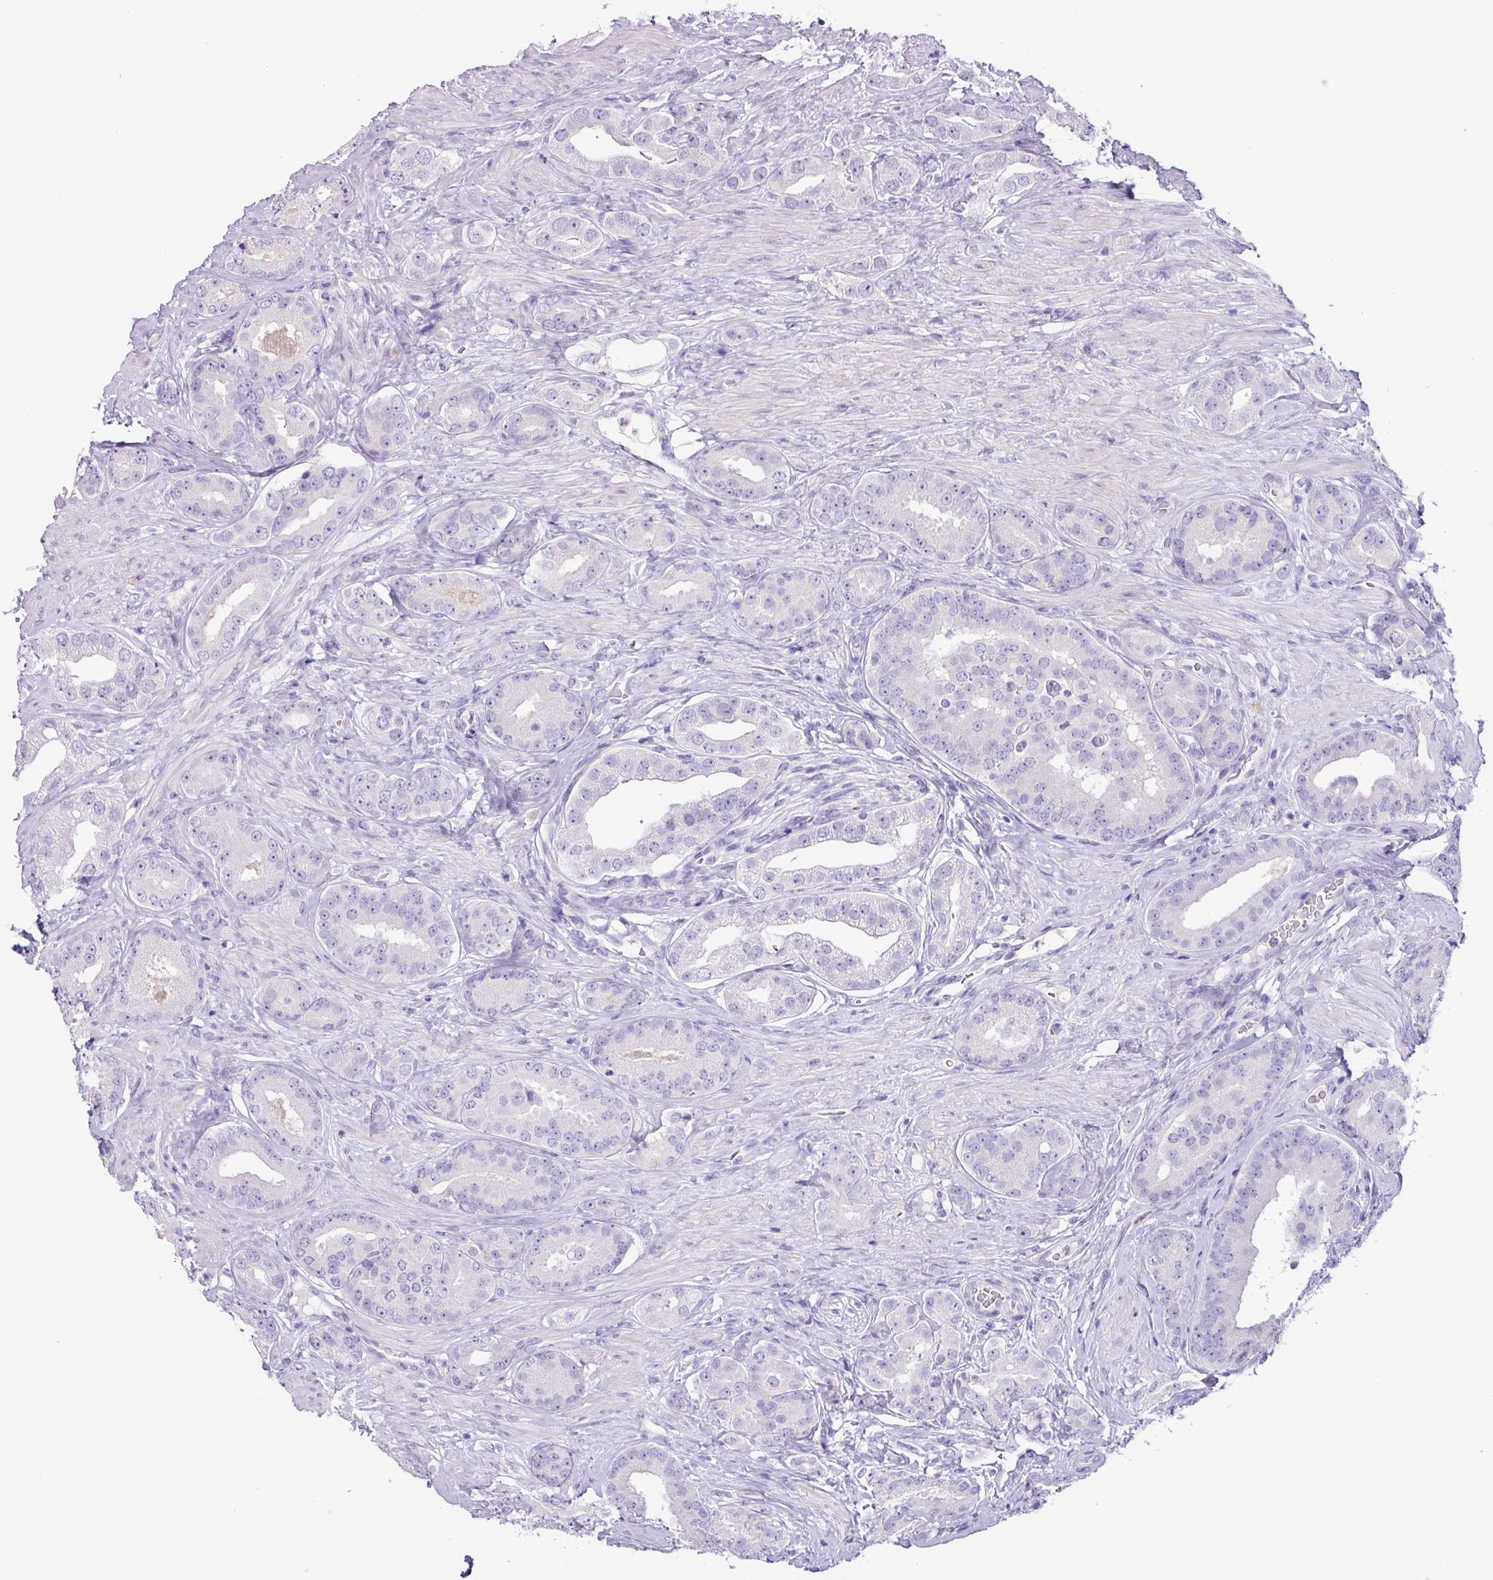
{"staining": {"intensity": "negative", "quantity": "none", "location": "none"}, "tissue": "prostate cancer", "cell_type": "Tumor cells", "image_type": "cancer", "snomed": [{"axis": "morphology", "description": "Adenocarcinoma, High grade"}, {"axis": "topography", "description": "Prostate"}], "caption": "A photomicrograph of prostate cancer stained for a protein displays no brown staining in tumor cells. (DAB (3,3'-diaminobenzidine) immunohistochemistry, high magnification).", "gene": "CYSTM1", "patient": {"sex": "male", "age": 63}}